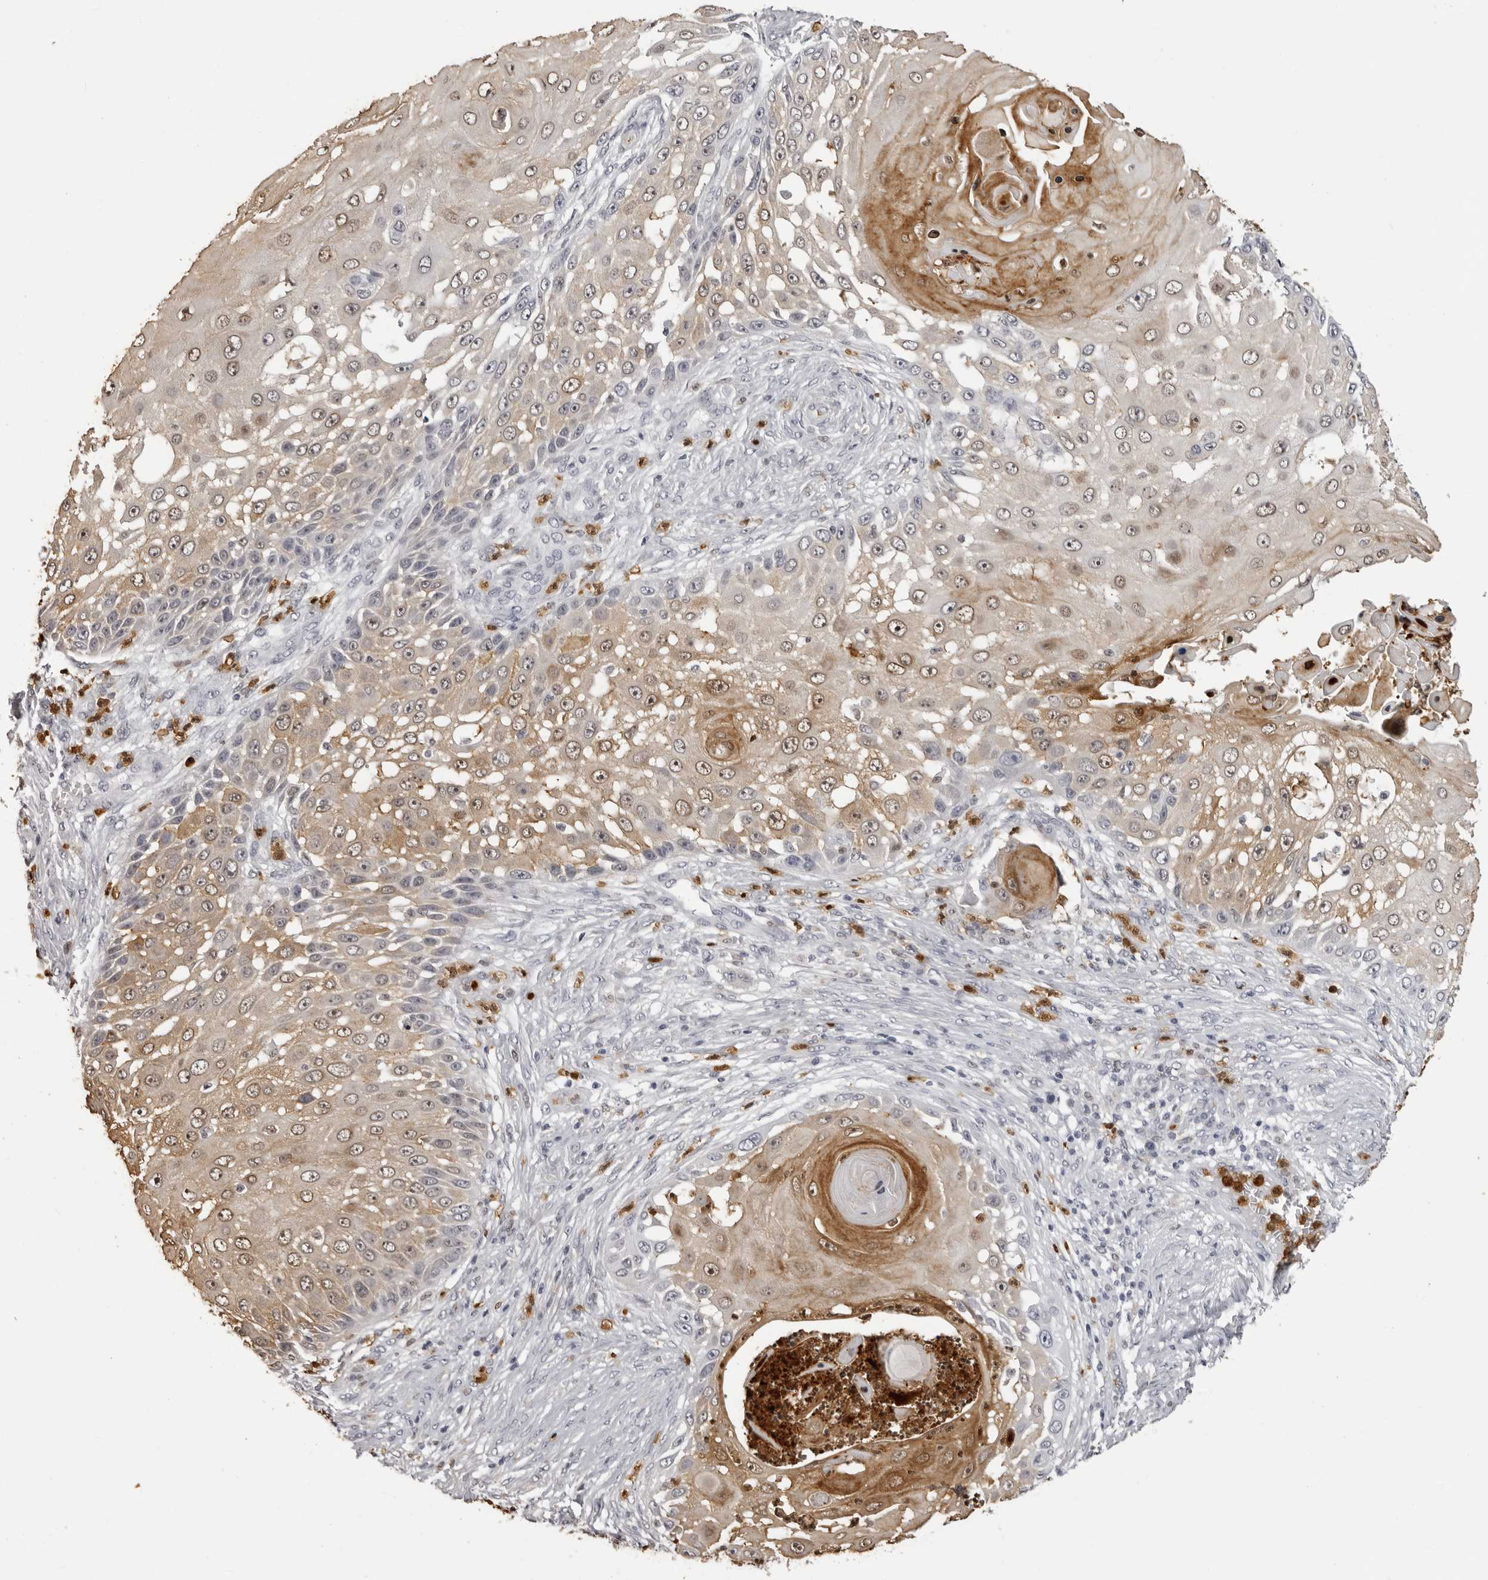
{"staining": {"intensity": "weak", "quantity": "25%-75%", "location": "cytoplasmic/membranous,nuclear"}, "tissue": "skin cancer", "cell_type": "Tumor cells", "image_type": "cancer", "snomed": [{"axis": "morphology", "description": "Squamous cell carcinoma, NOS"}, {"axis": "topography", "description": "Skin"}], "caption": "Human squamous cell carcinoma (skin) stained with a brown dye displays weak cytoplasmic/membranous and nuclear positive positivity in about 25%-75% of tumor cells.", "gene": "IL31", "patient": {"sex": "female", "age": 44}}